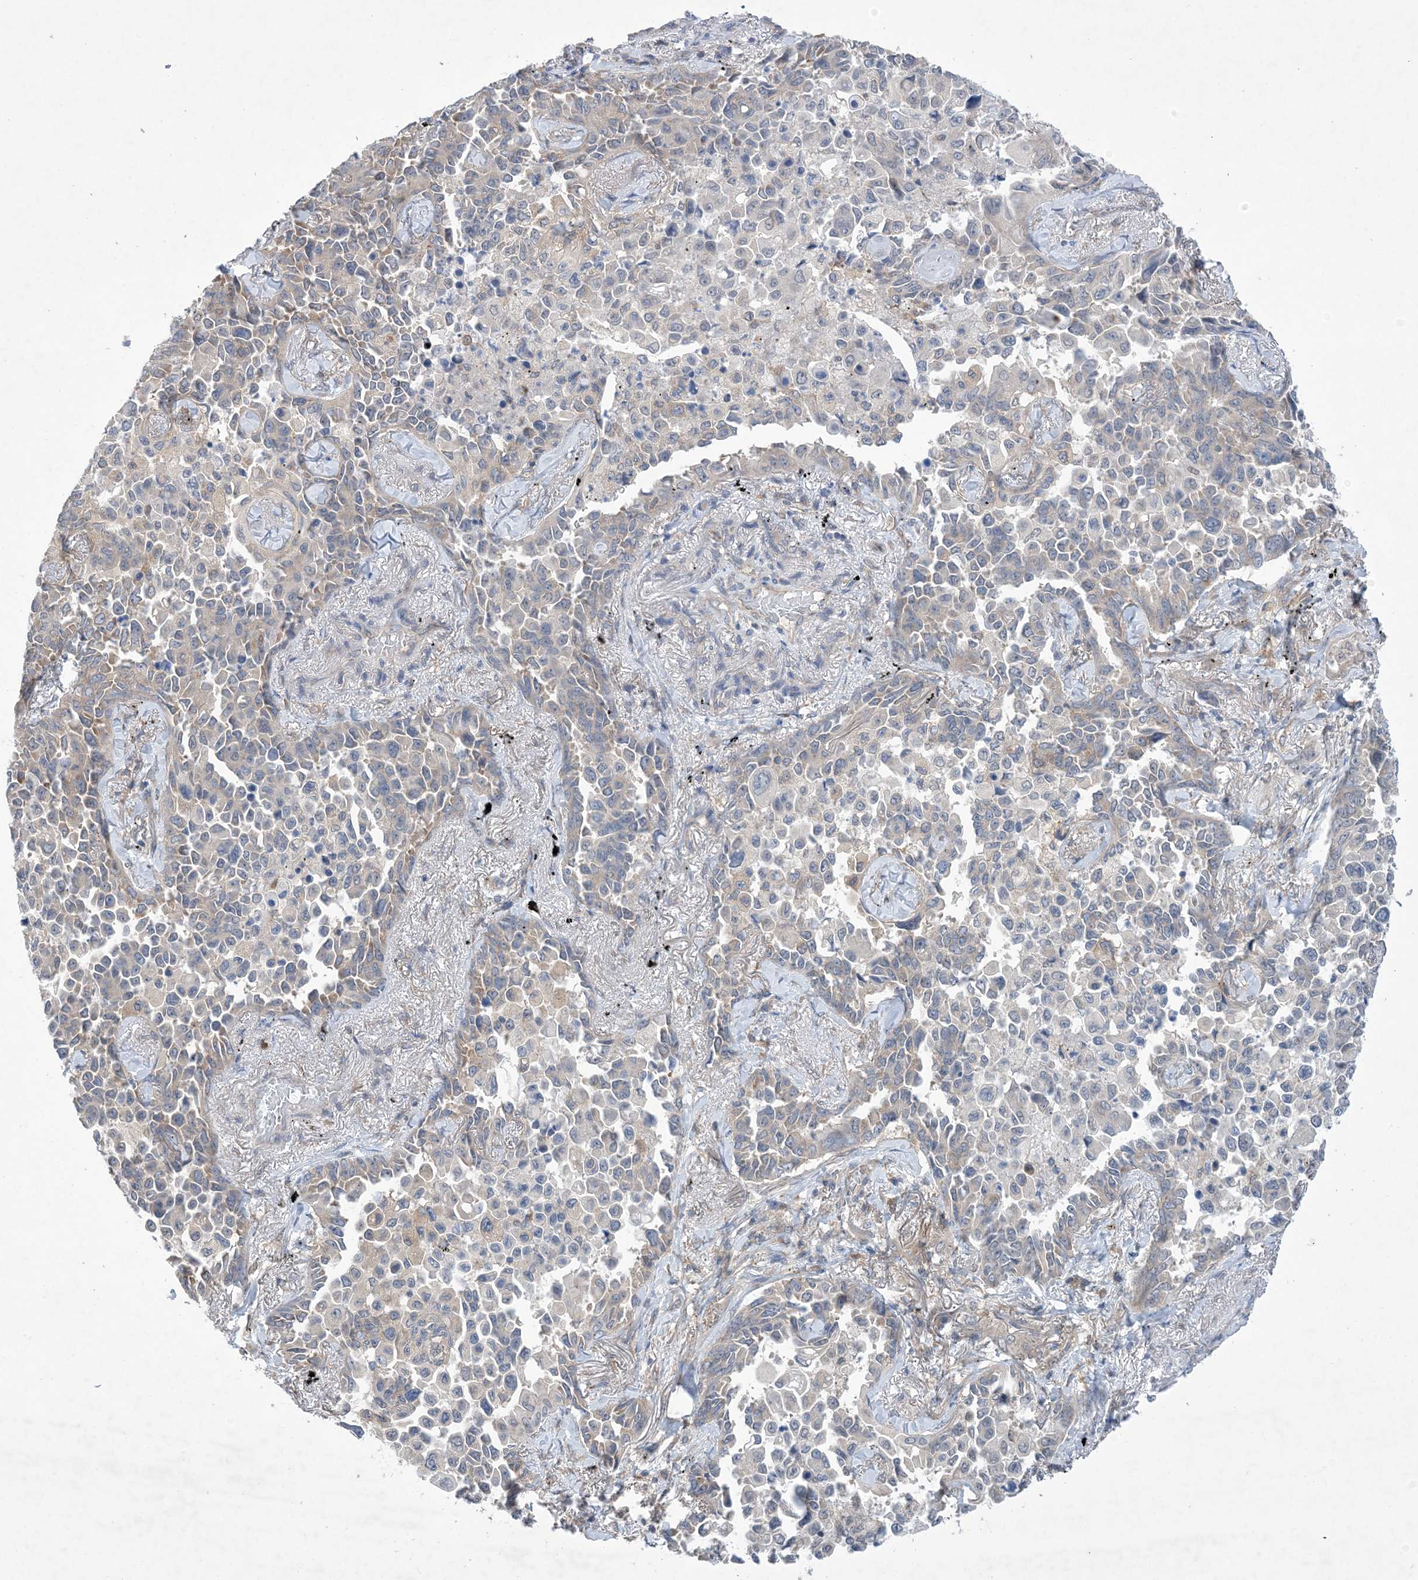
{"staining": {"intensity": "weak", "quantity": "<25%", "location": "cytoplasmic/membranous"}, "tissue": "lung cancer", "cell_type": "Tumor cells", "image_type": "cancer", "snomed": [{"axis": "morphology", "description": "Adenocarcinoma, NOS"}, {"axis": "topography", "description": "Lung"}], "caption": "Photomicrograph shows no significant protein positivity in tumor cells of lung adenocarcinoma. (DAB immunohistochemistry with hematoxylin counter stain).", "gene": "EHBP1", "patient": {"sex": "female", "age": 67}}